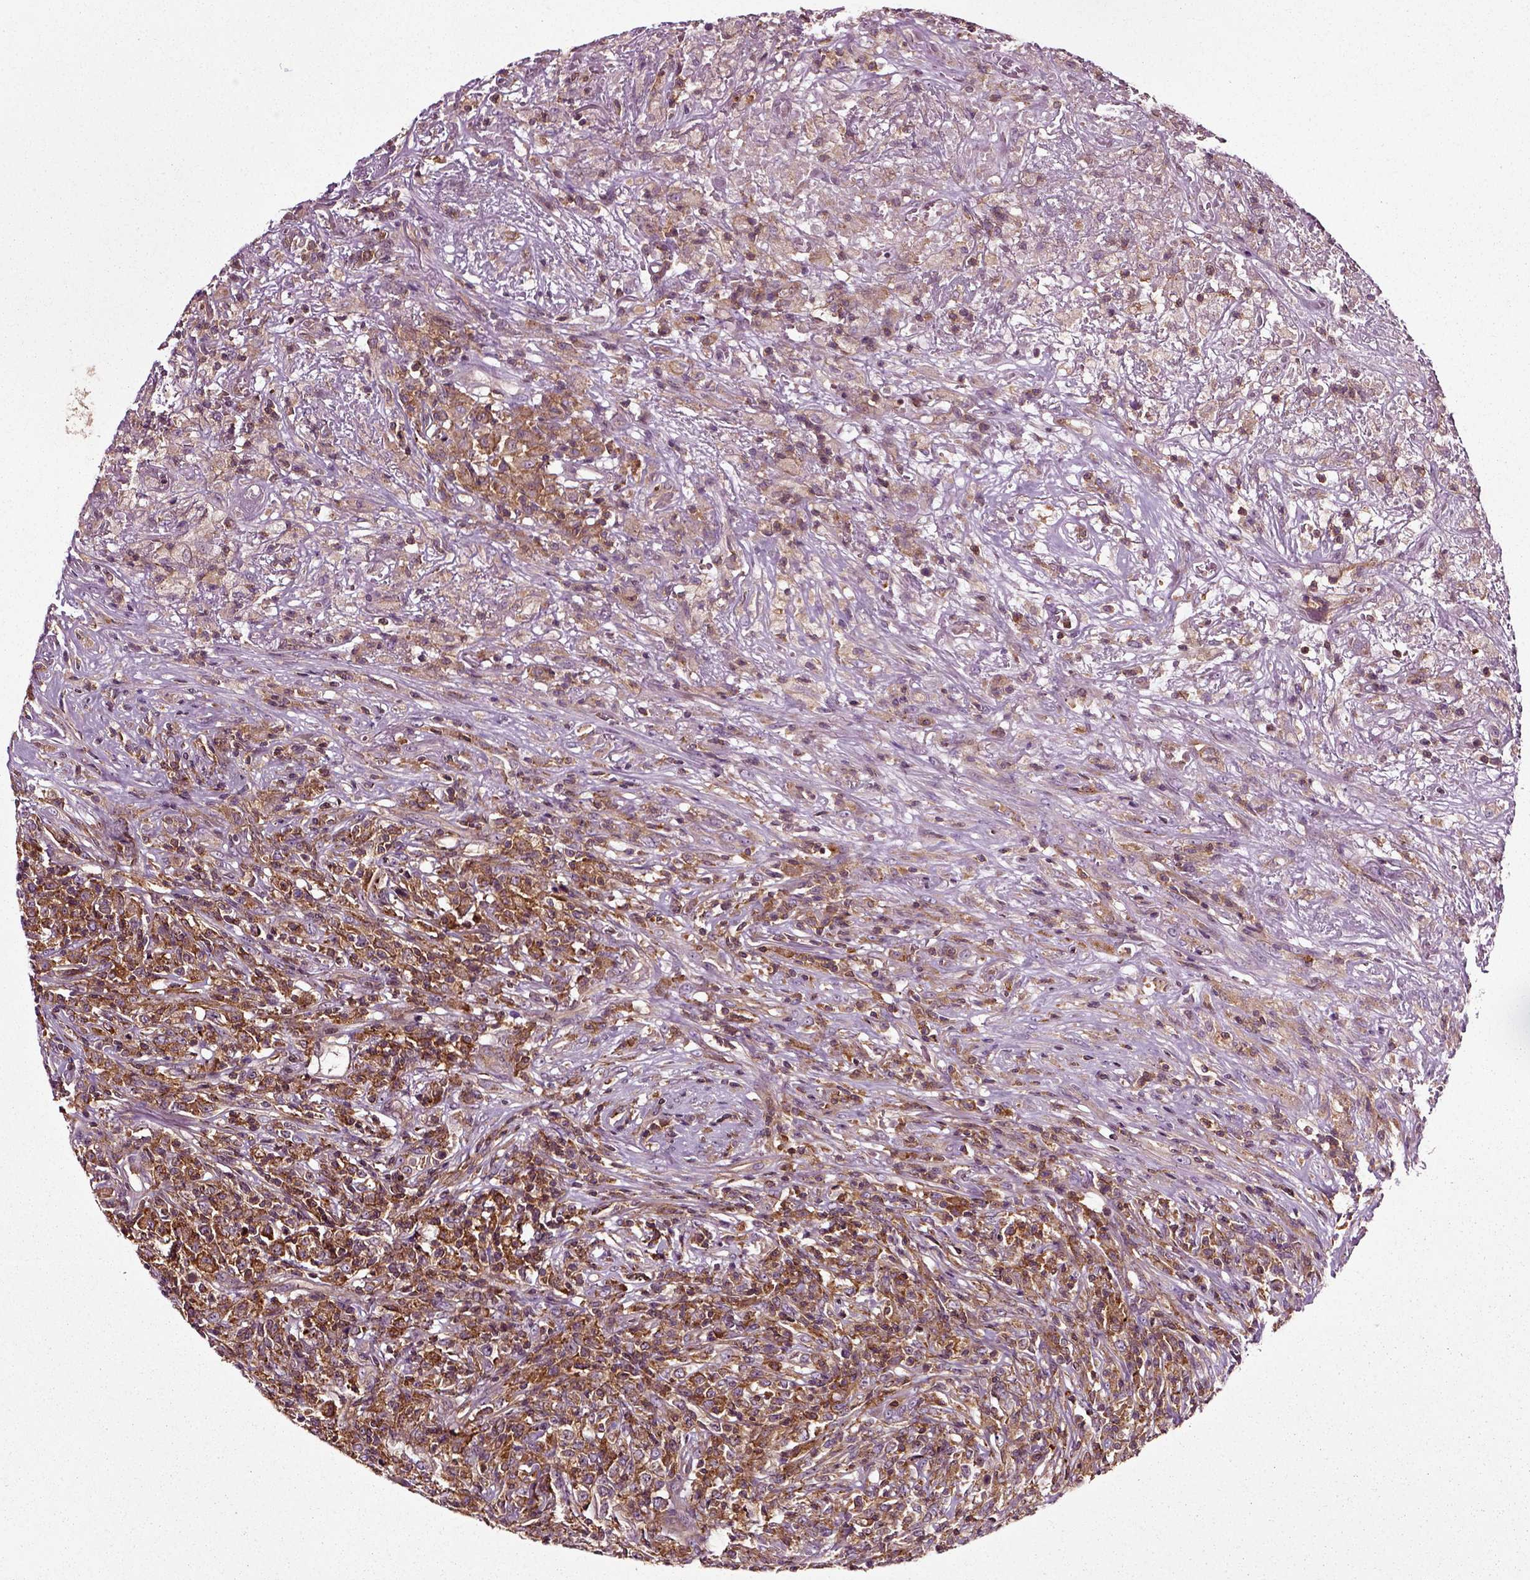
{"staining": {"intensity": "strong", "quantity": ">75%", "location": "cytoplasmic/membranous"}, "tissue": "lymphoma", "cell_type": "Tumor cells", "image_type": "cancer", "snomed": [{"axis": "morphology", "description": "Malignant lymphoma, non-Hodgkin's type, High grade"}, {"axis": "topography", "description": "Lung"}], "caption": "Strong cytoplasmic/membranous staining is present in approximately >75% of tumor cells in high-grade malignant lymphoma, non-Hodgkin's type.", "gene": "RHOF", "patient": {"sex": "male", "age": 79}}